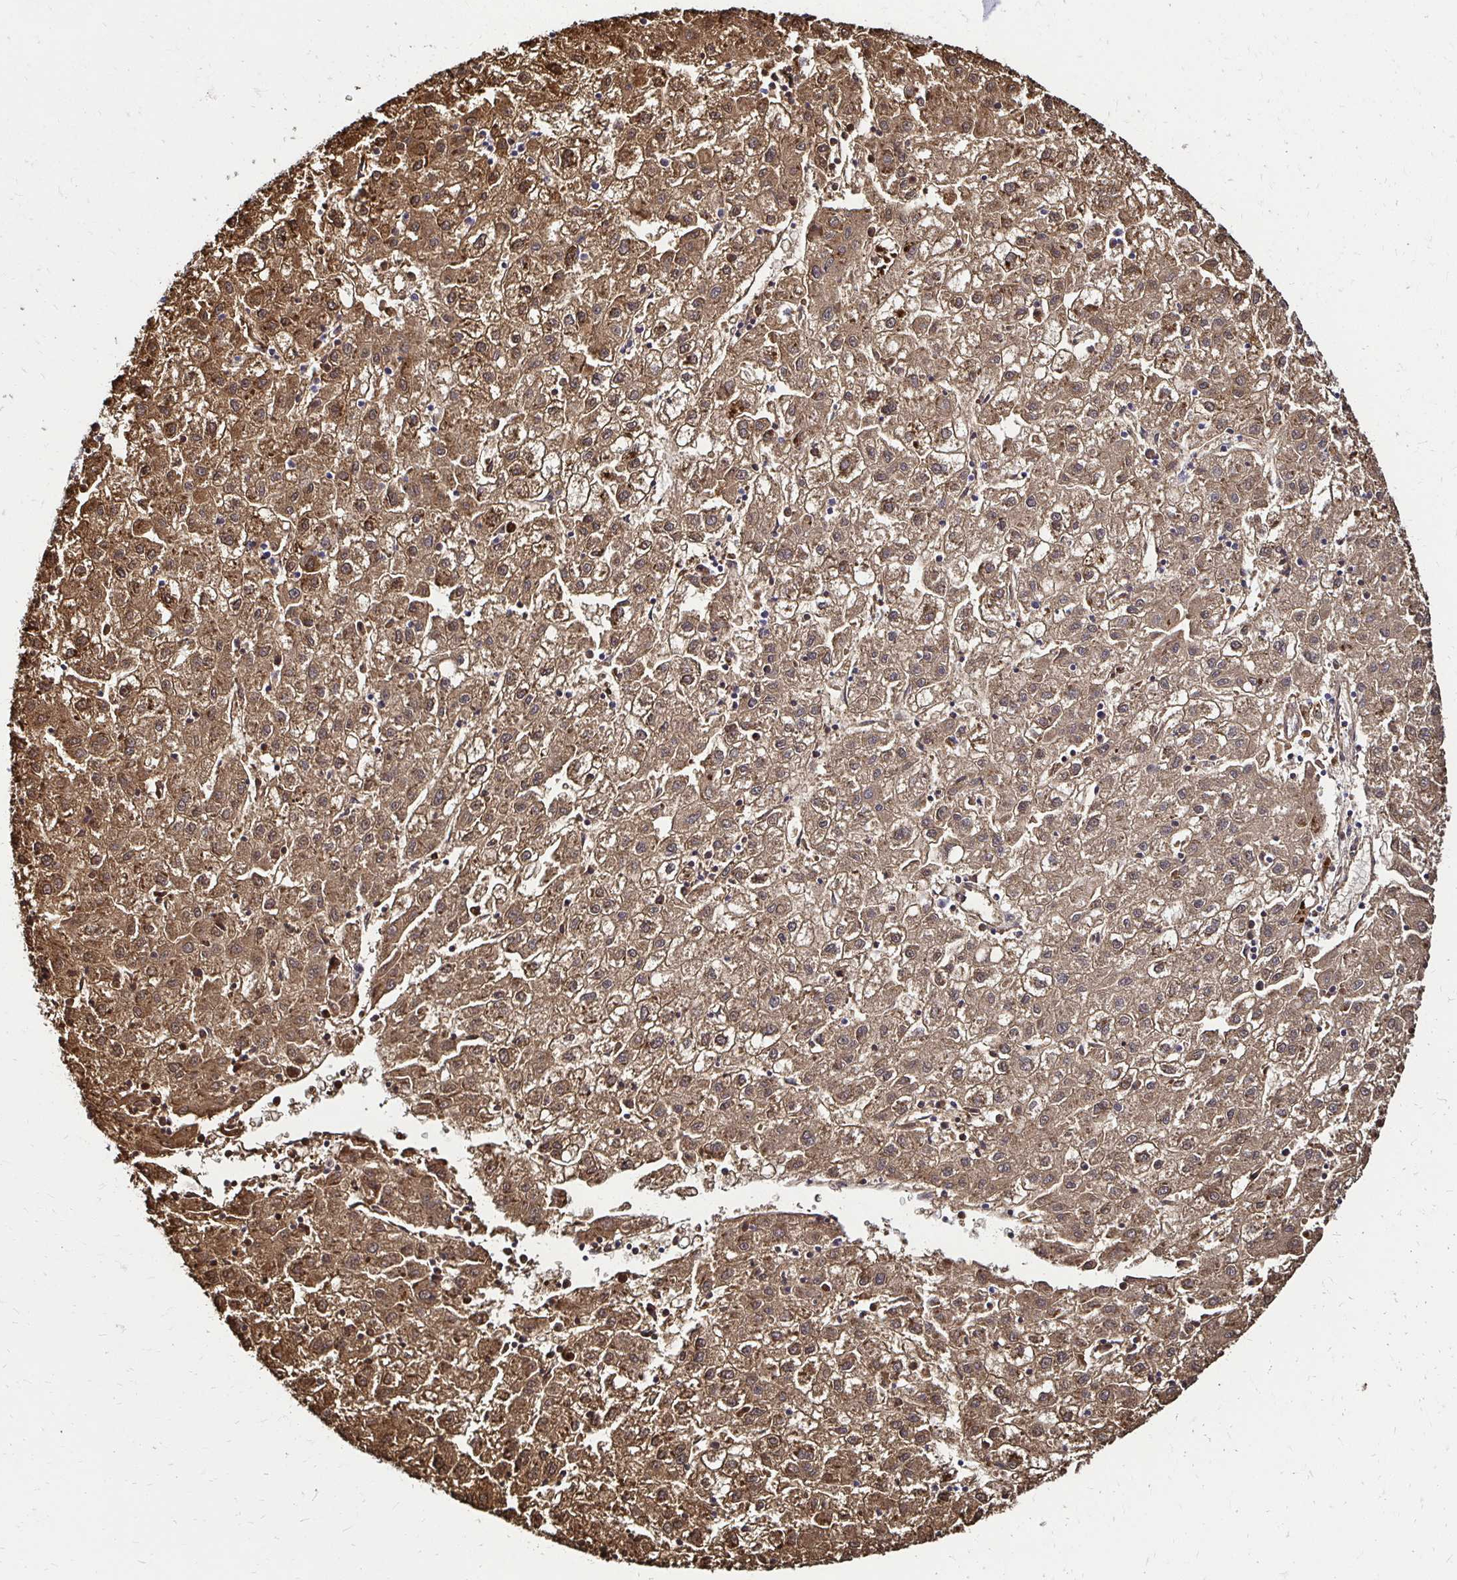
{"staining": {"intensity": "moderate", "quantity": ">75%", "location": "cytoplasmic/membranous,nuclear"}, "tissue": "liver cancer", "cell_type": "Tumor cells", "image_type": "cancer", "snomed": [{"axis": "morphology", "description": "Carcinoma, Hepatocellular, NOS"}, {"axis": "topography", "description": "Liver"}], "caption": "IHC staining of hepatocellular carcinoma (liver), which displays medium levels of moderate cytoplasmic/membranous and nuclear expression in approximately >75% of tumor cells indicating moderate cytoplasmic/membranous and nuclear protein expression. The staining was performed using DAB (brown) for protein detection and nuclei were counterstained in hematoxylin (blue).", "gene": "TXN", "patient": {"sex": "male", "age": 72}}